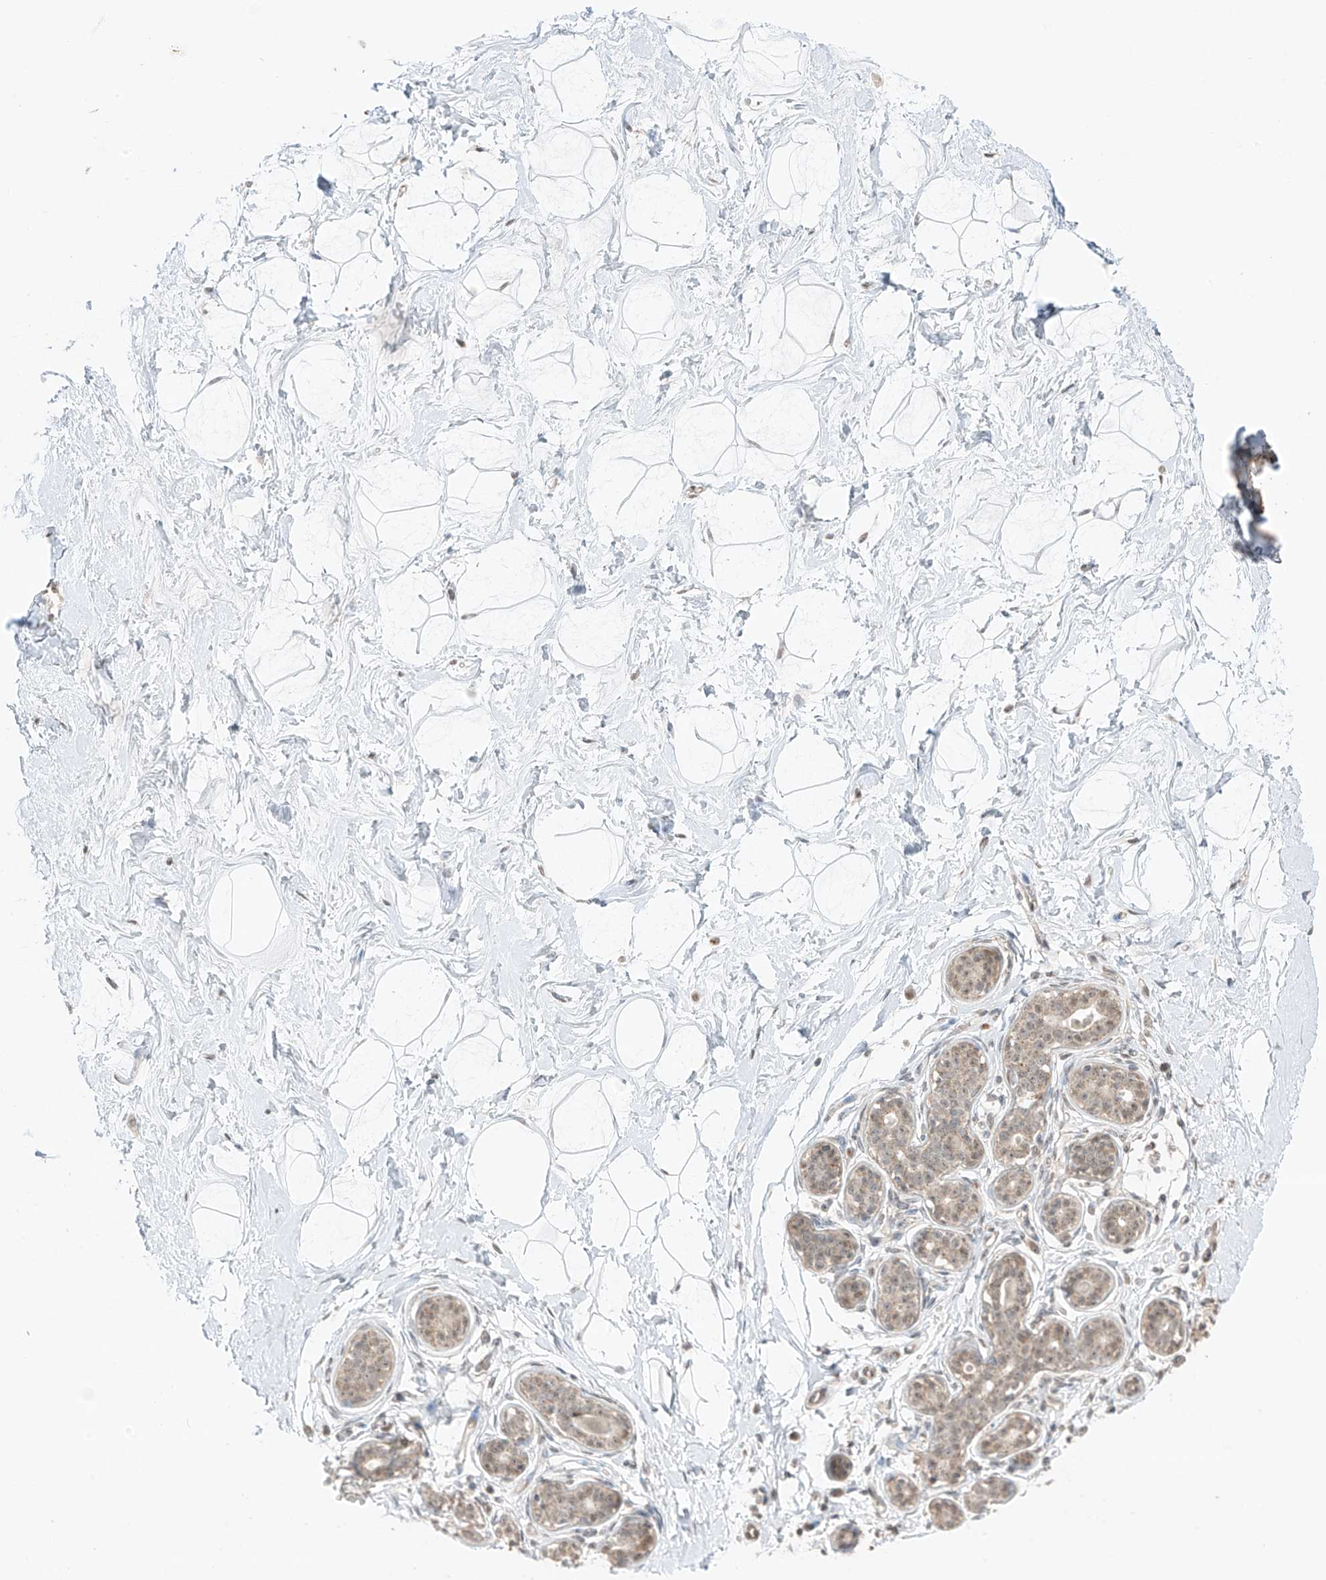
{"staining": {"intensity": "negative", "quantity": "none", "location": "none"}, "tissue": "breast", "cell_type": "Adipocytes", "image_type": "normal", "snomed": [{"axis": "morphology", "description": "Normal tissue, NOS"}, {"axis": "morphology", "description": "Adenoma, NOS"}, {"axis": "topography", "description": "Breast"}], "caption": "Adipocytes are negative for protein expression in normal human breast.", "gene": "N4BP3", "patient": {"sex": "female", "age": 23}}